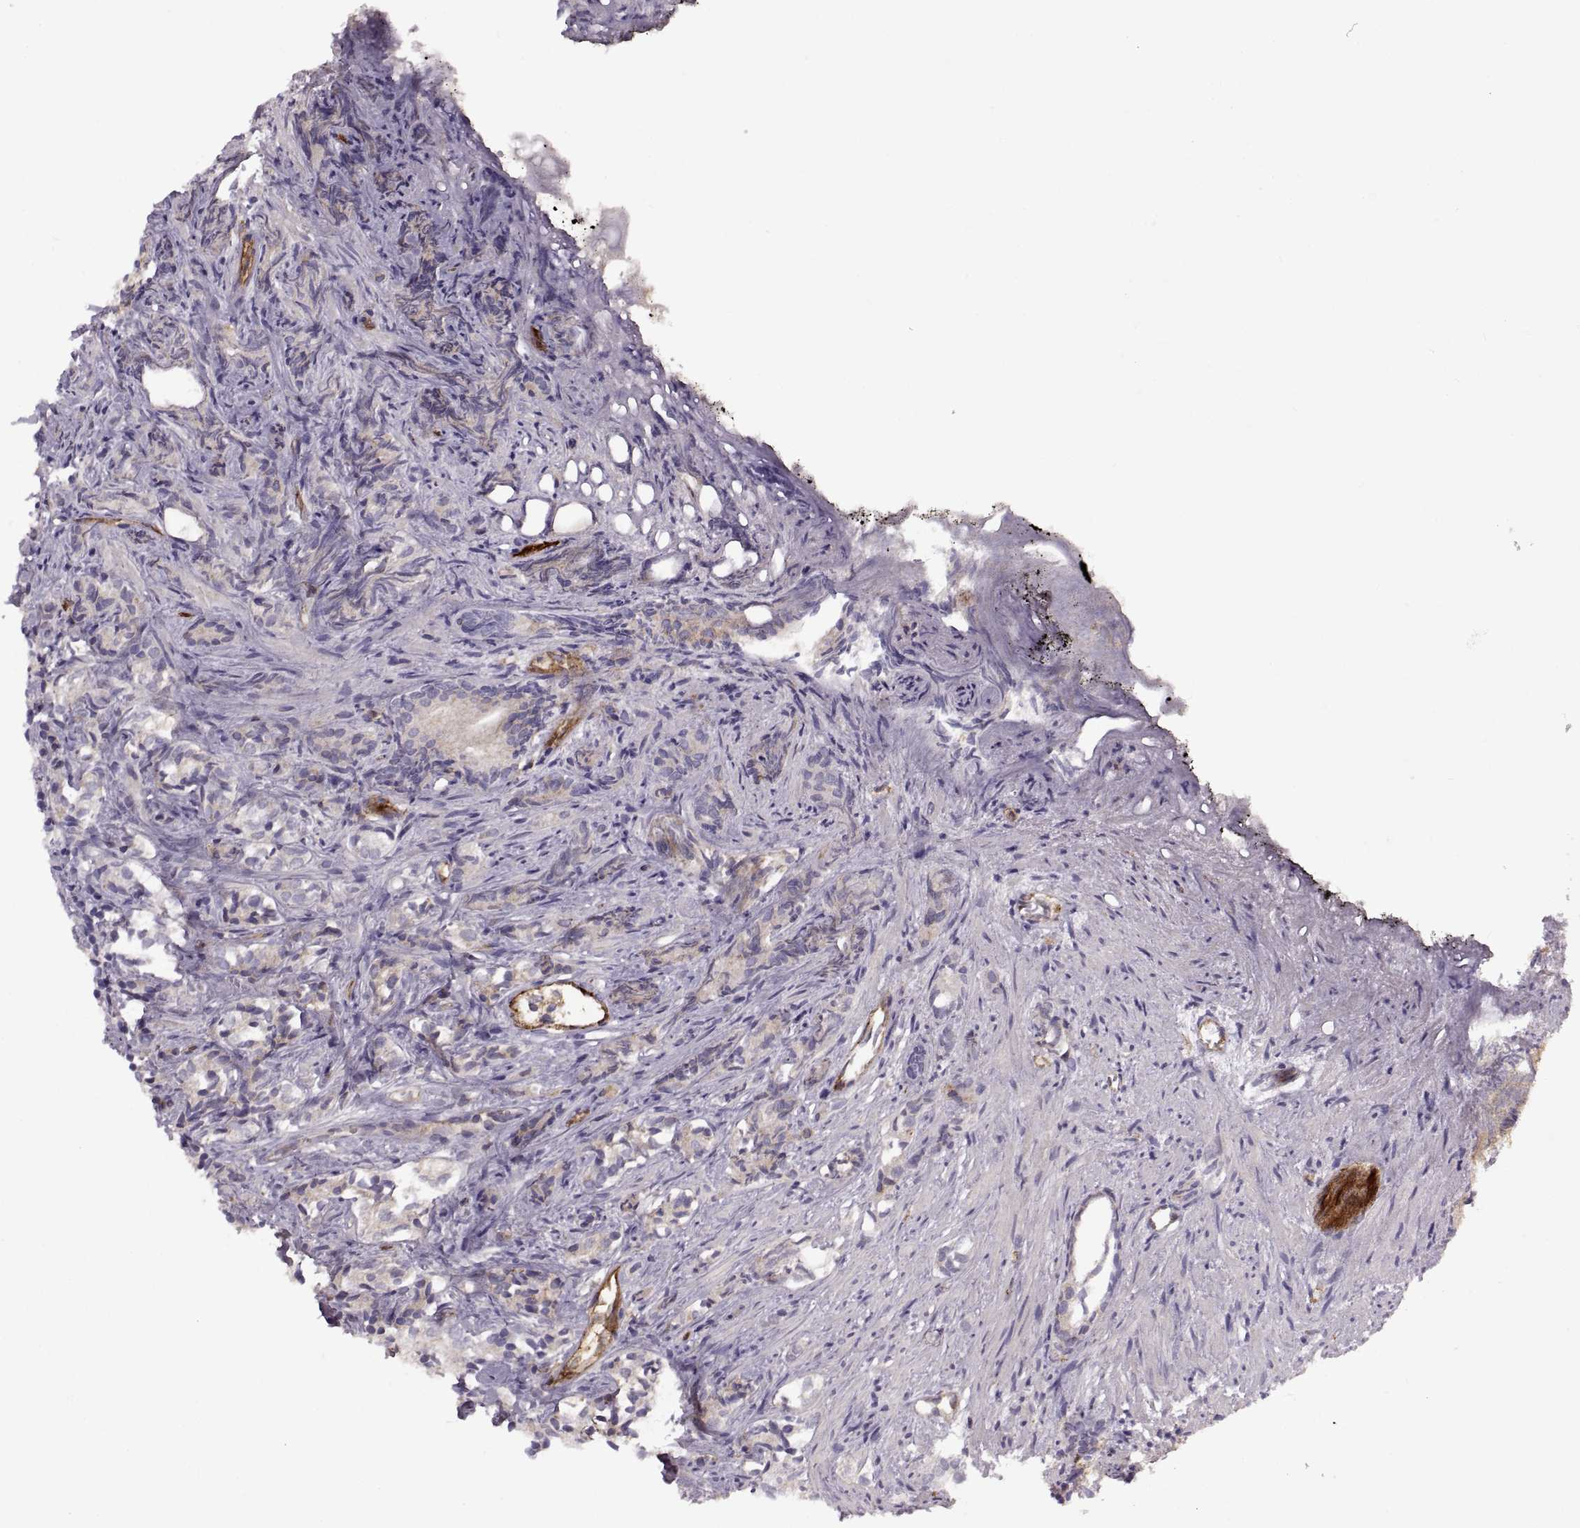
{"staining": {"intensity": "negative", "quantity": "none", "location": "none"}, "tissue": "prostate cancer", "cell_type": "Tumor cells", "image_type": "cancer", "snomed": [{"axis": "morphology", "description": "Adenocarcinoma, High grade"}, {"axis": "topography", "description": "Prostate"}], "caption": "DAB immunohistochemical staining of prostate adenocarcinoma (high-grade) reveals no significant expression in tumor cells.", "gene": "RALB", "patient": {"sex": "male", "age": 84}}